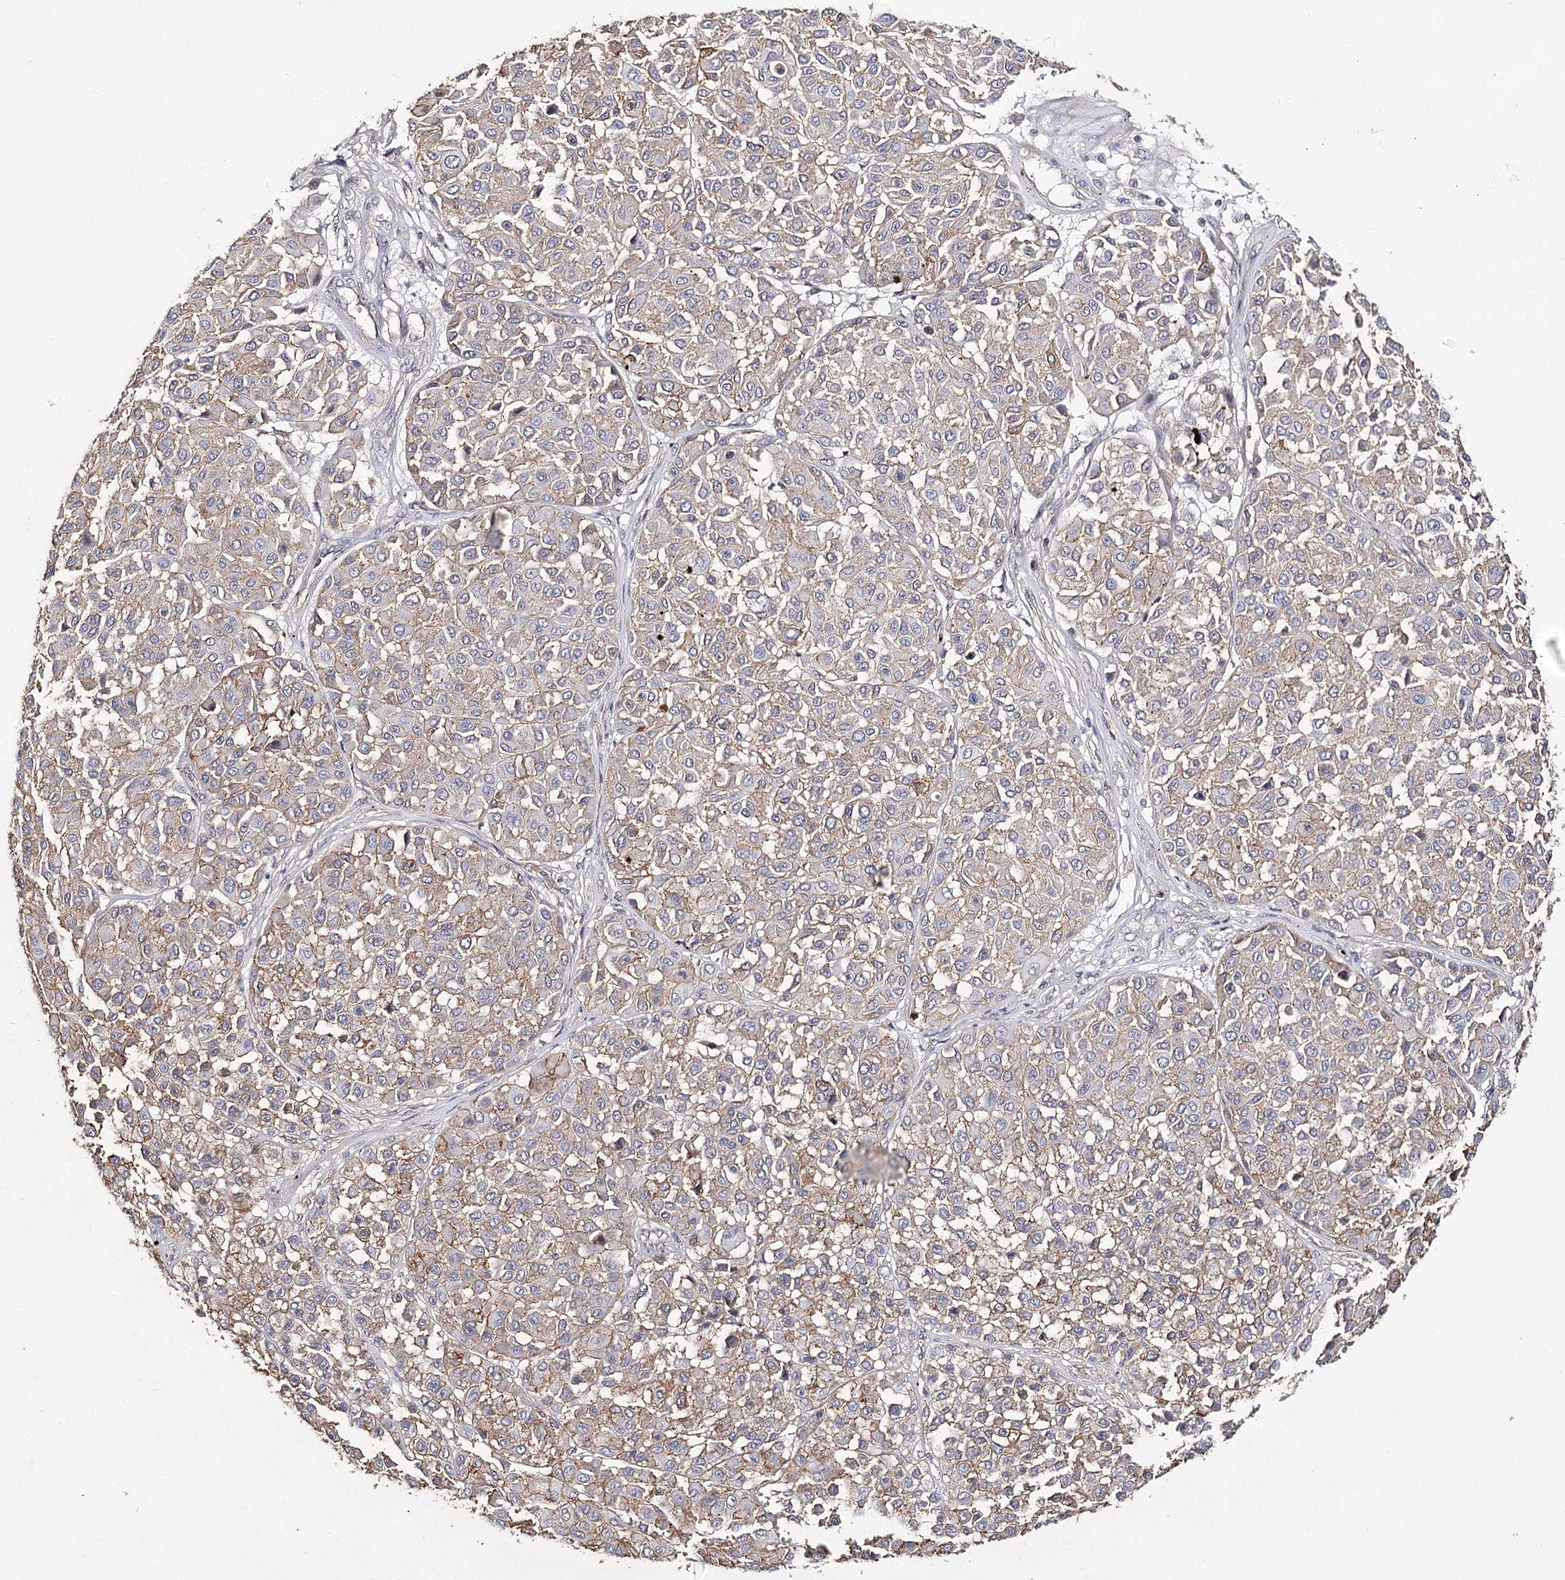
{"staining": {"intensity": "weak", "quantity": "25%-75%", "location": "cytoplasmic/membranous"}, "tissue": "melanoma", "cell_type": "Tumor cells", "image_type": "cancer", "snomed": [{"axis": "morphology", "description": "Malignant melanoma, Metastatic site"}, {"axis": "topography", "description": "Soft tissue"}], "caption": "Protein expression analysis of malignant melanoma (metastatic site) exhibits weak cytoplasmic/membranous positivity in about 25%-75% of tumor cells.", "gene": "TMEM218", "patient": {"sex": "male", "age": 41}}